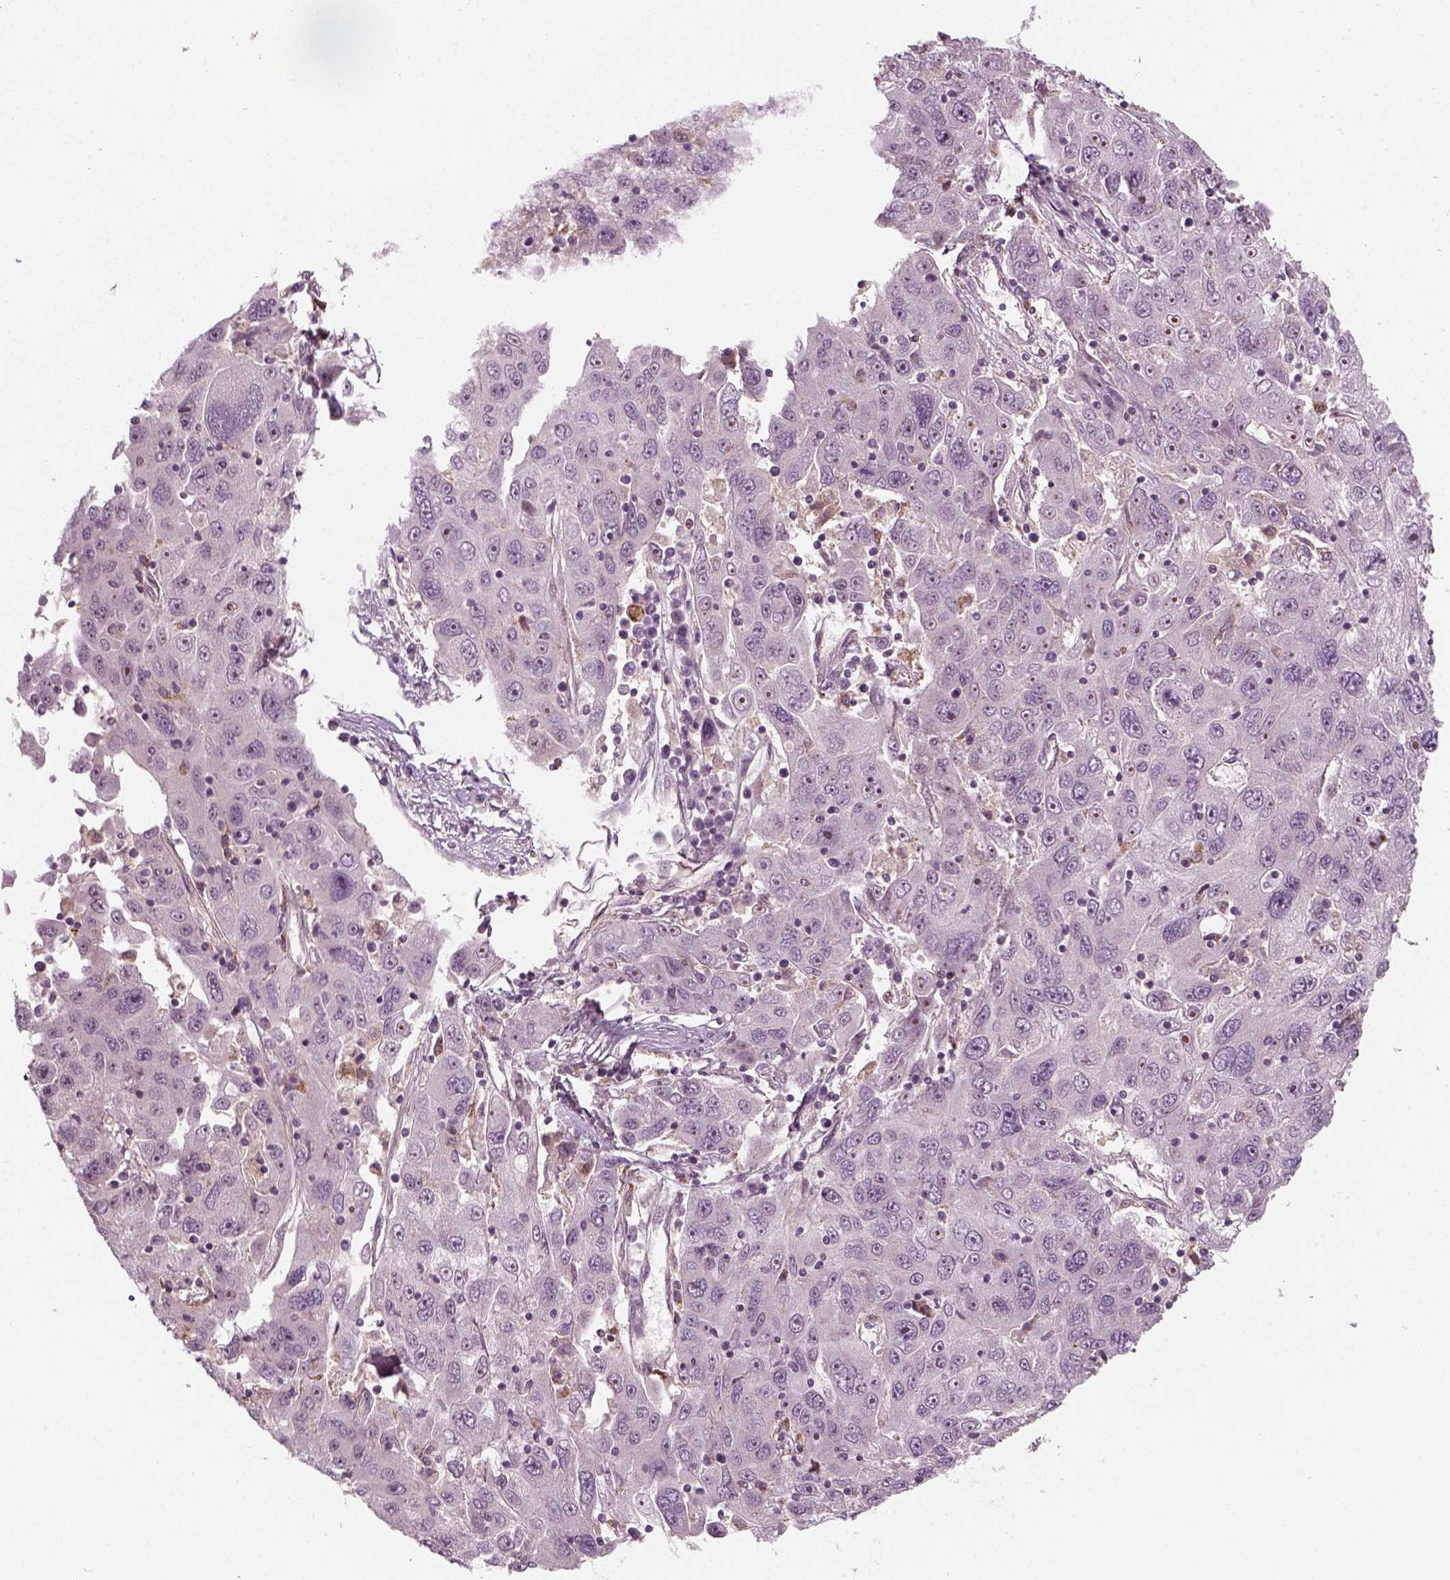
{"staining": {"intensity": "negative", "quantity": "none", "location": "none"}, "tissue": "stomach cancer", "cell_type": "Tumor cells", "image_type": "cancer", "snomed": [{"axis": "morphology", "description": "Adenocarcinoma, NOS"}, {"axis": "topography", "description": "Stomach"}], "caption": "DAB immunohistochemical staining of stomach adenocarcinoma reveals no significant staining in tumor cells.", "gene": "DNASE1L1", "patient": {"sex": "male", "age": 56}}